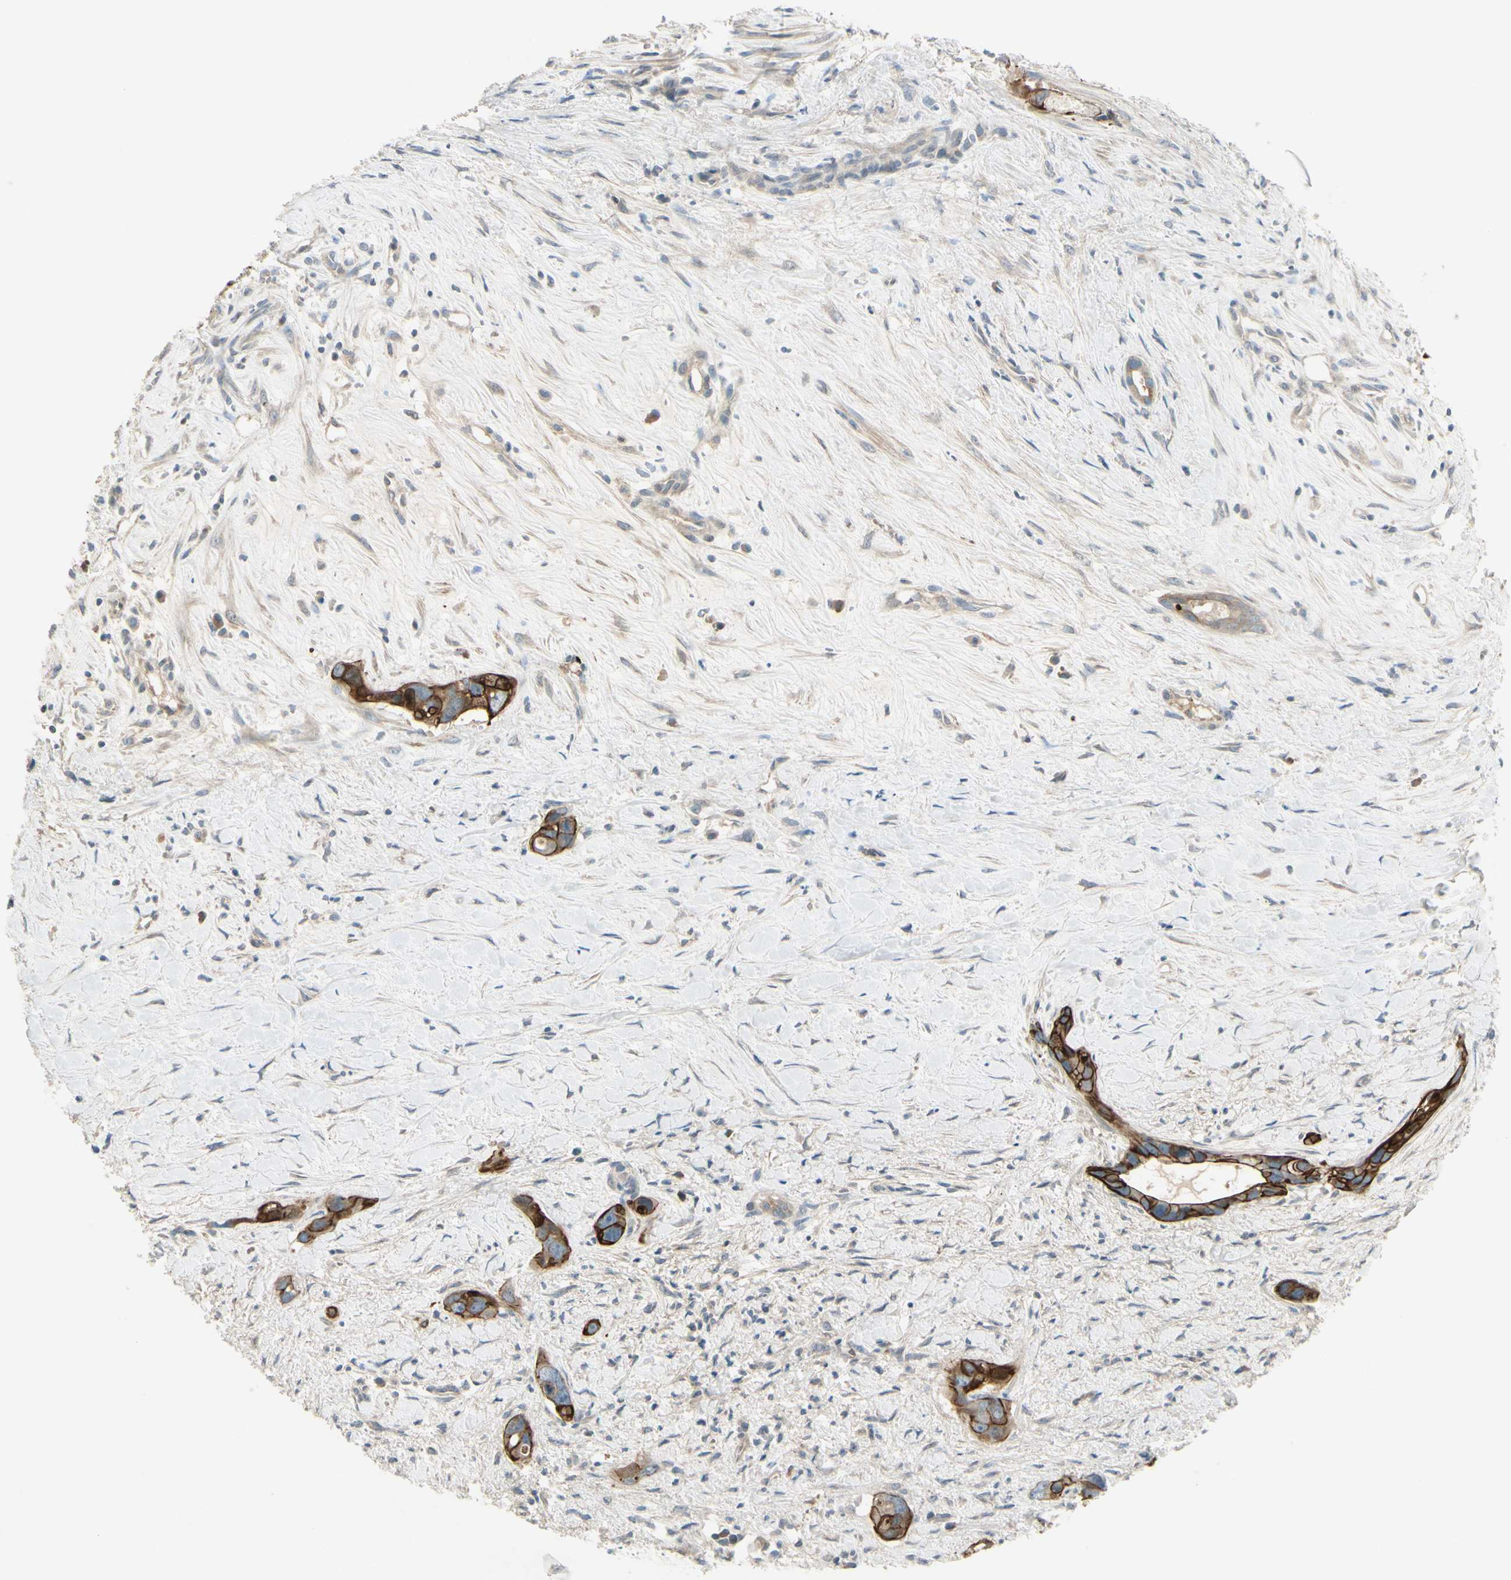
{"staining": {"intensity": "strong", "quantity": ">75%", "location": "cytoplasmic/membranous"}, "tissue": "liver cancer", "cell_type": "Tumor cells", "image_type": "cancer", "snomed": [{"axis": "morphology", "description": "Cholangiocarcinoma"}, {"axis": "topography", "description": "Liver"}], "caption": "This is a histology image of IHC staining of liver cholangiocarcinoma, which shows strong positivity in the cytoplasmic/membranous of tumor cells.", "gene": "PPP3CB", "patient": {"sex": "female", "age": 65}}